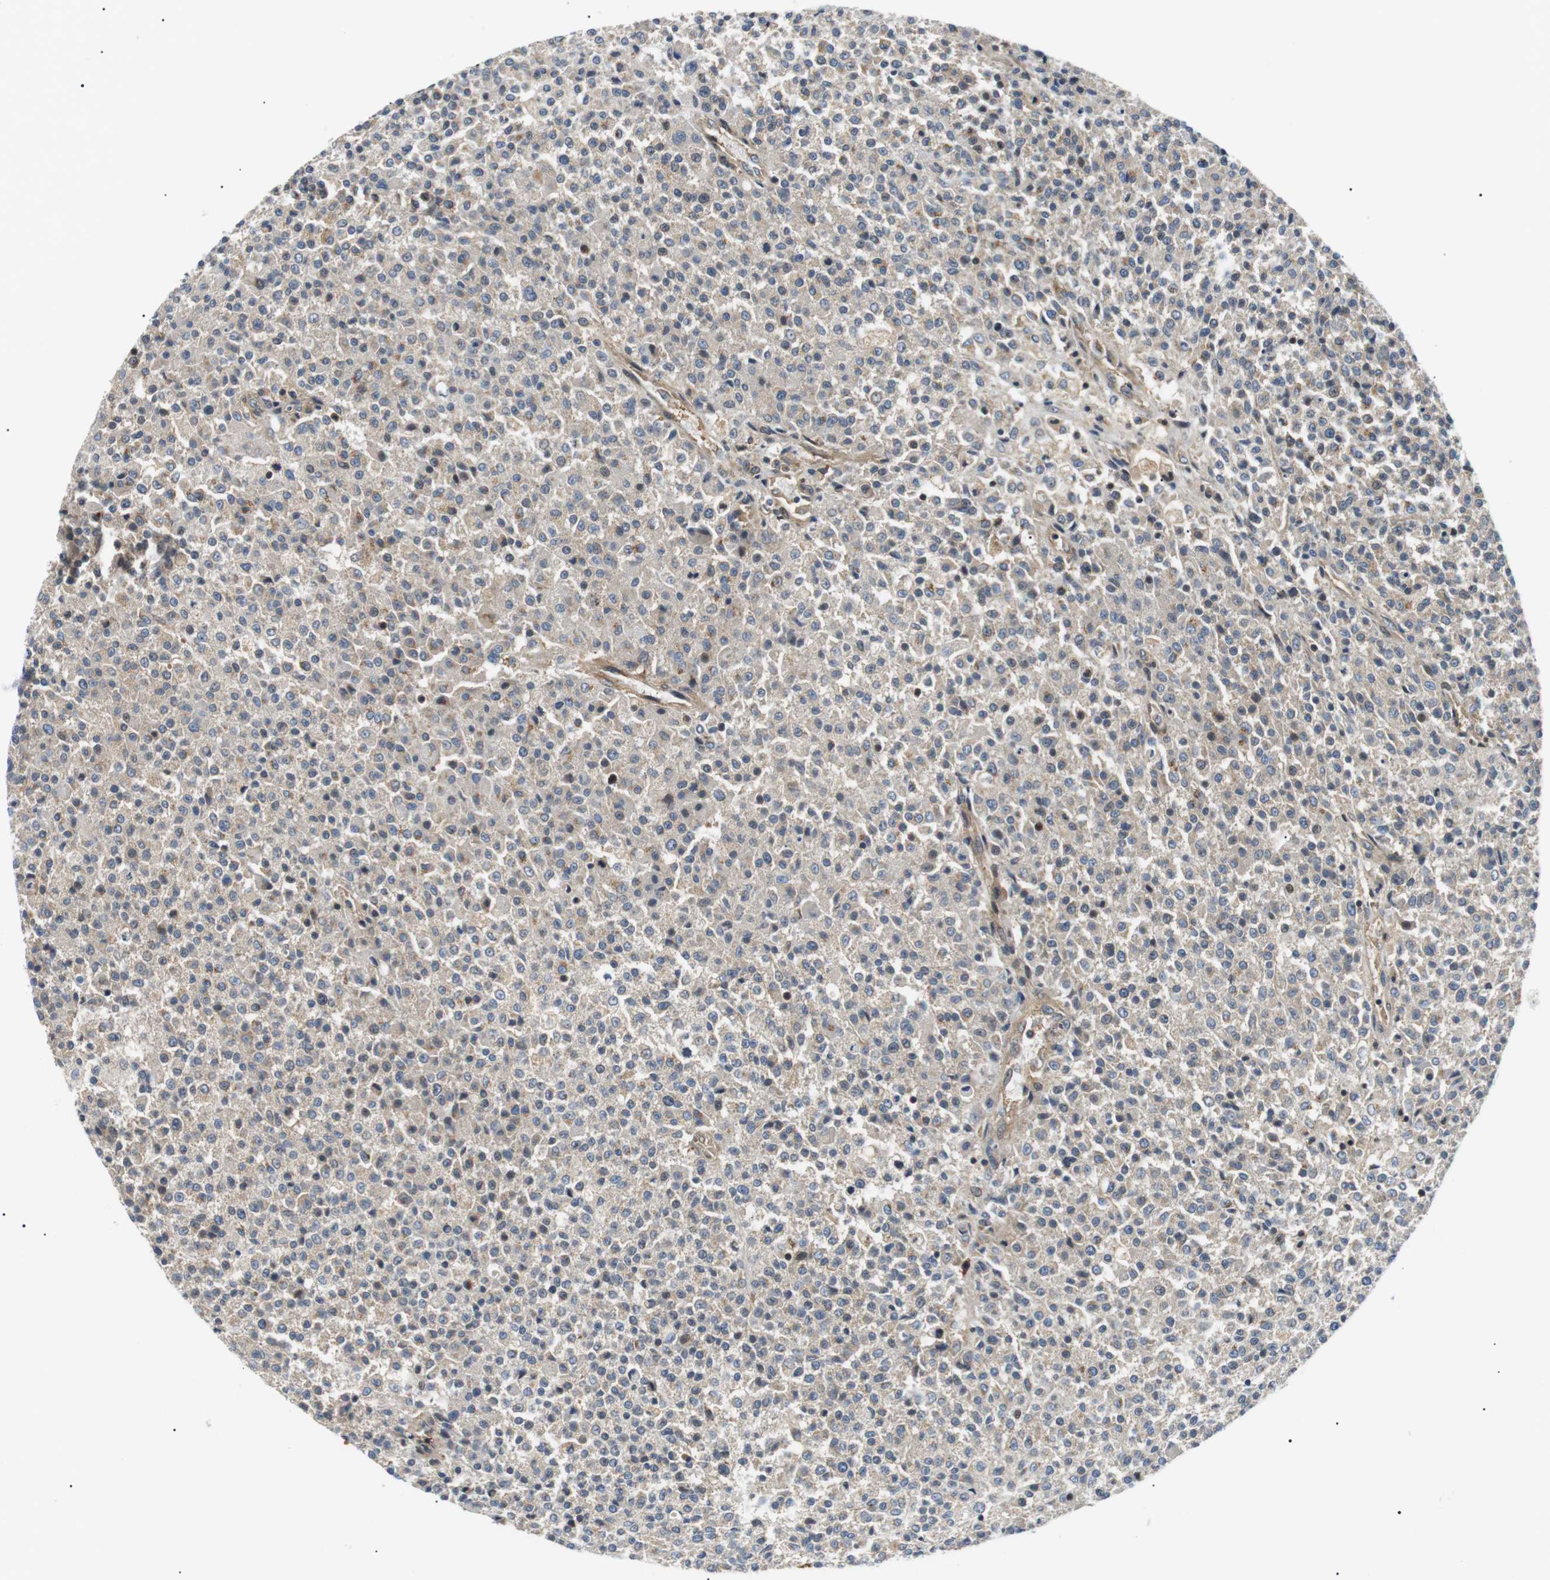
{"staining": {"intensity": "weak", "quantity": "25%-75%", "location": "cytoplasmic/membranous"}, "tissue": "testis cancer", "cell_type": "Tumor cells", "image_type": "cancer", "snomed": [{"axis": "morphology", "description": "Seminoma, NOS"}, {"axis": "topography", "description": "Testis"}], "caption": "Human testis cancer (seminoma) stained with a brown dye displays weak cytoplasmic/membranous positive staining in about 25%-75% of tumor cells.", "gene": "DIPK1A", "patient": {"sex": "male", "age": 59}}